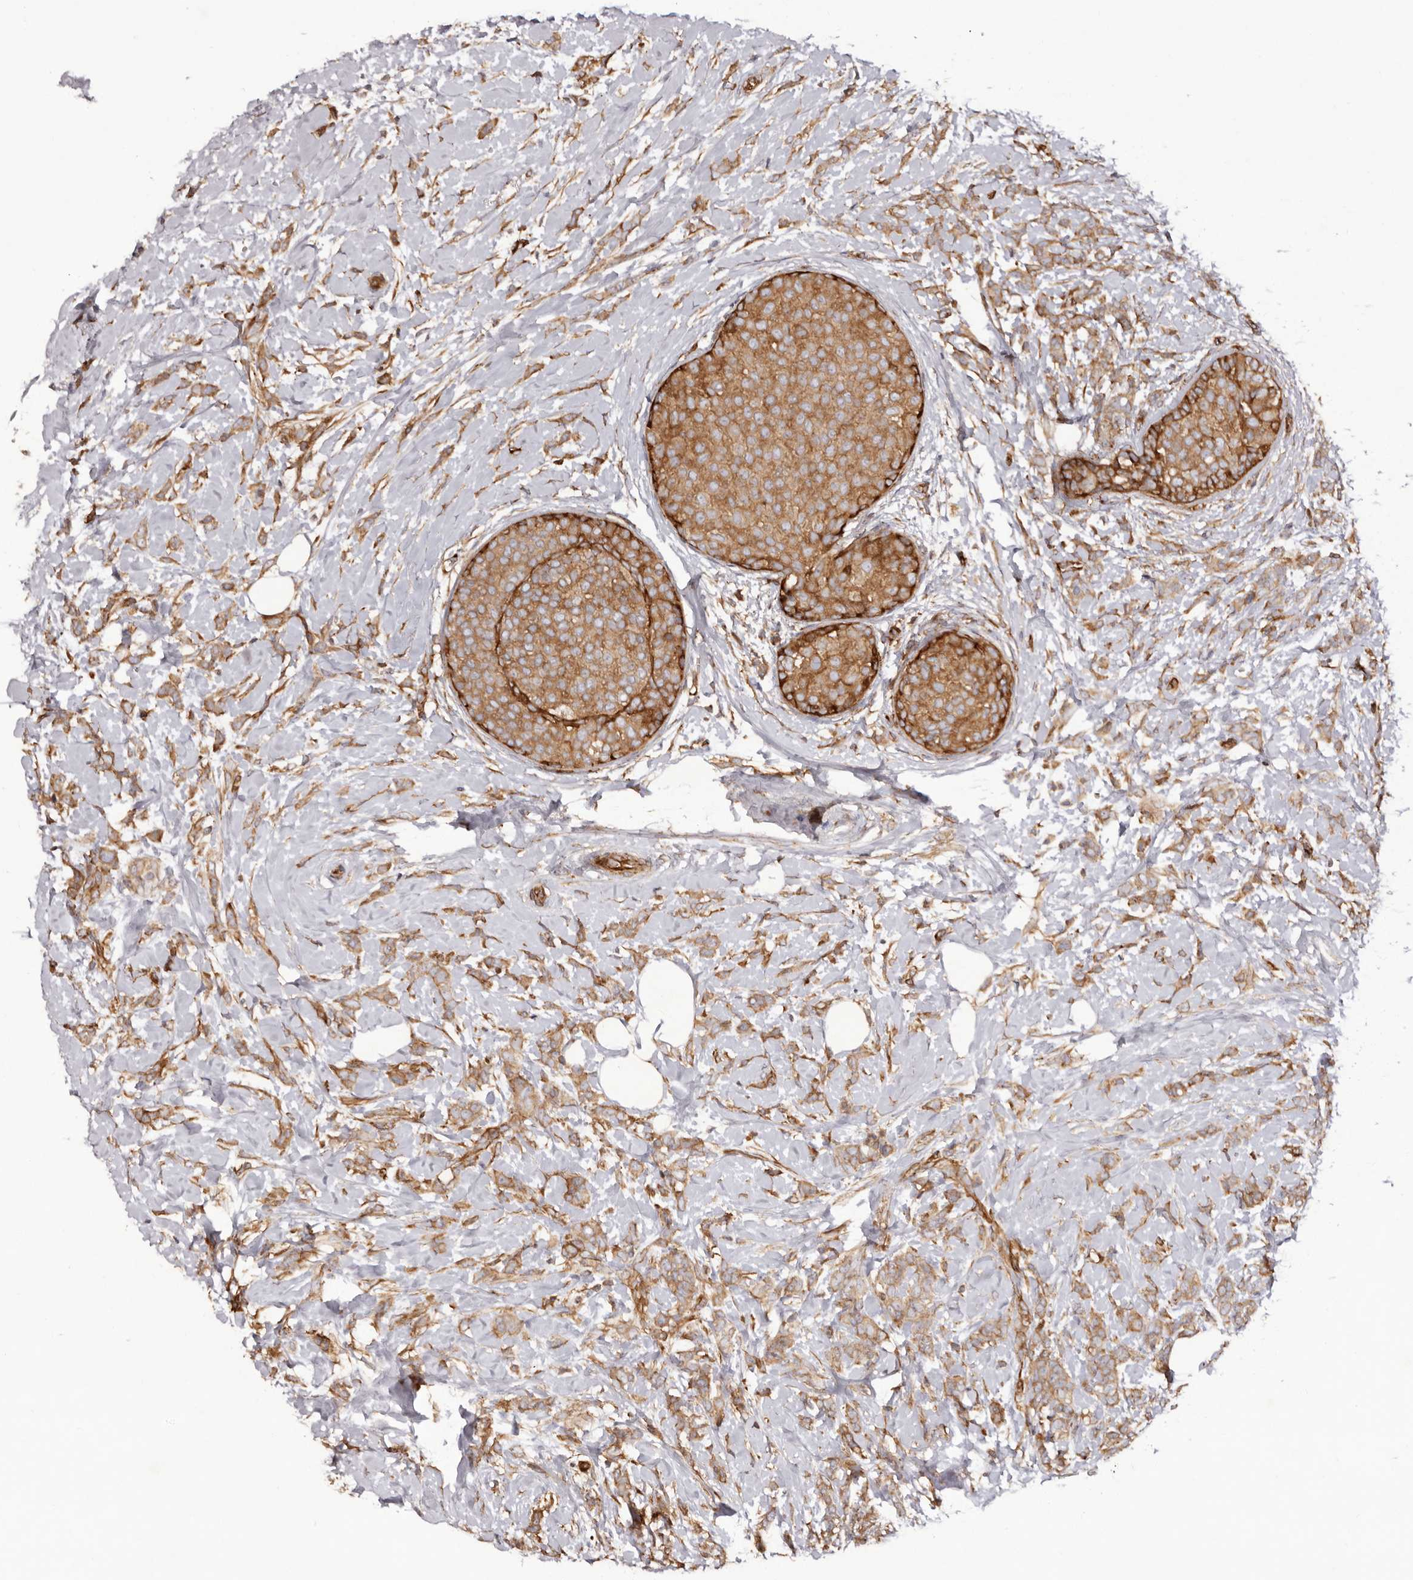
{"staining": {"intensity": "moderate", "quantity": ">75%", "location": "cytoplasmic/membranous"}, "tissue": "breast cancer", "cell_type": "Tumor cells", "image_type": "cancer", "snomed": [{"axis": "morphology", "description": "Lobular carcinoma, in situ"}, {"axis": "morphology", "description": "Lobular carcinoma"}, {"axis": "topography", "description": "Breast"}], "caption": "A histopathology image of breast lobular carcinoma stained for a protein exhibits moderate cytoplasmic/membranous brown staining in tumor cells.", "gene": "RPS6", "patient": {"sex": "female", "age": 41}}